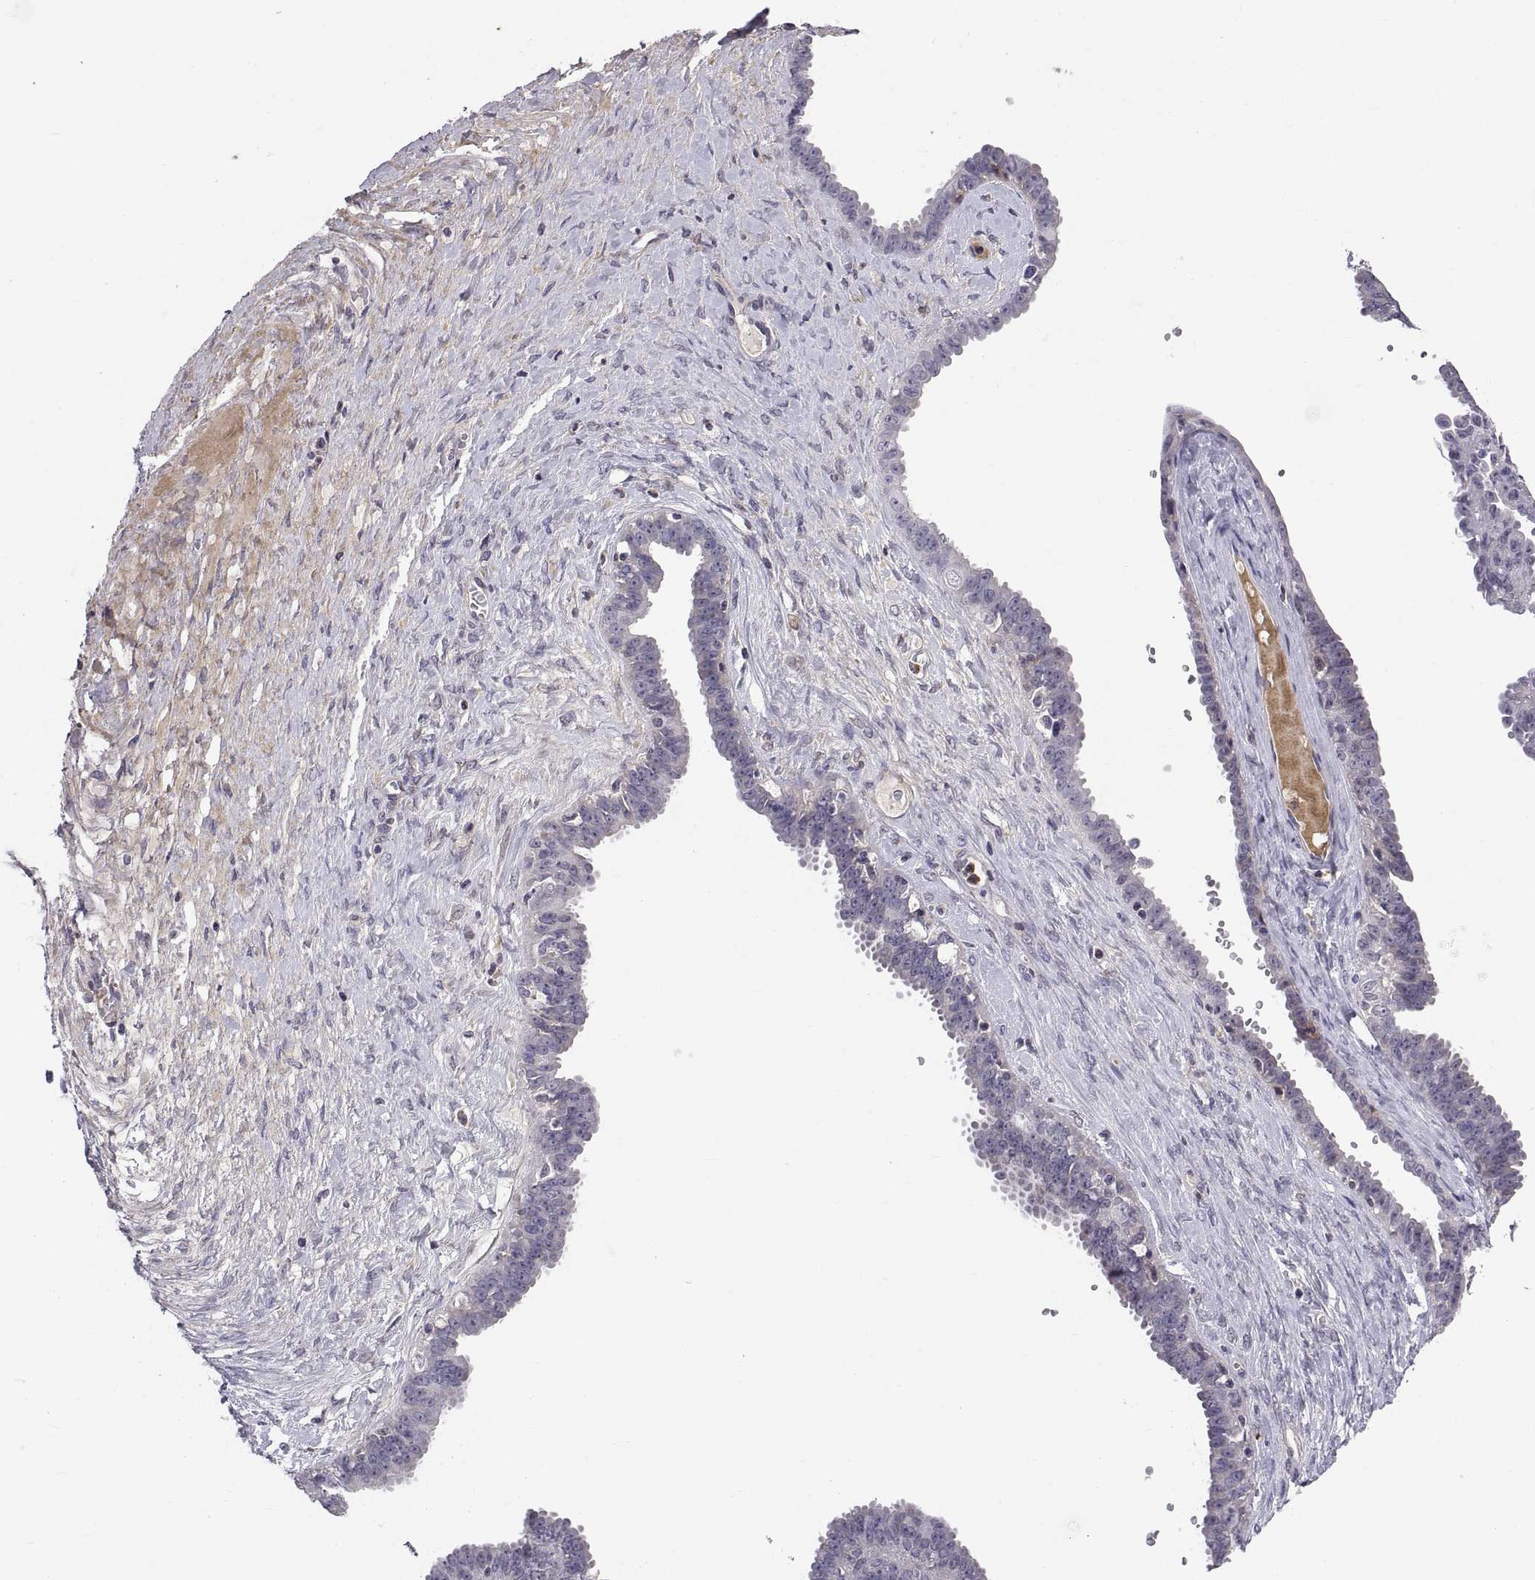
{"staining": {"intensity": "negative", "quantity": "none", "location": "none"}, "tissue": "ovarian cancer", "cell_type": "Tumor cells", "image_type": "cancer", "snomed": [{"axis": "morphology", "description": "Cystadenocarcinoma, serous, NOS"}, {"axis": "topography", "description": "Ovary"}], "caption": "Histopathology image shows no significant protein expression in tumor cells of ovarian serous cystadenocarcinoma.", "gene": "PKP1", "patient": {"sex": "female", "age": 71}}